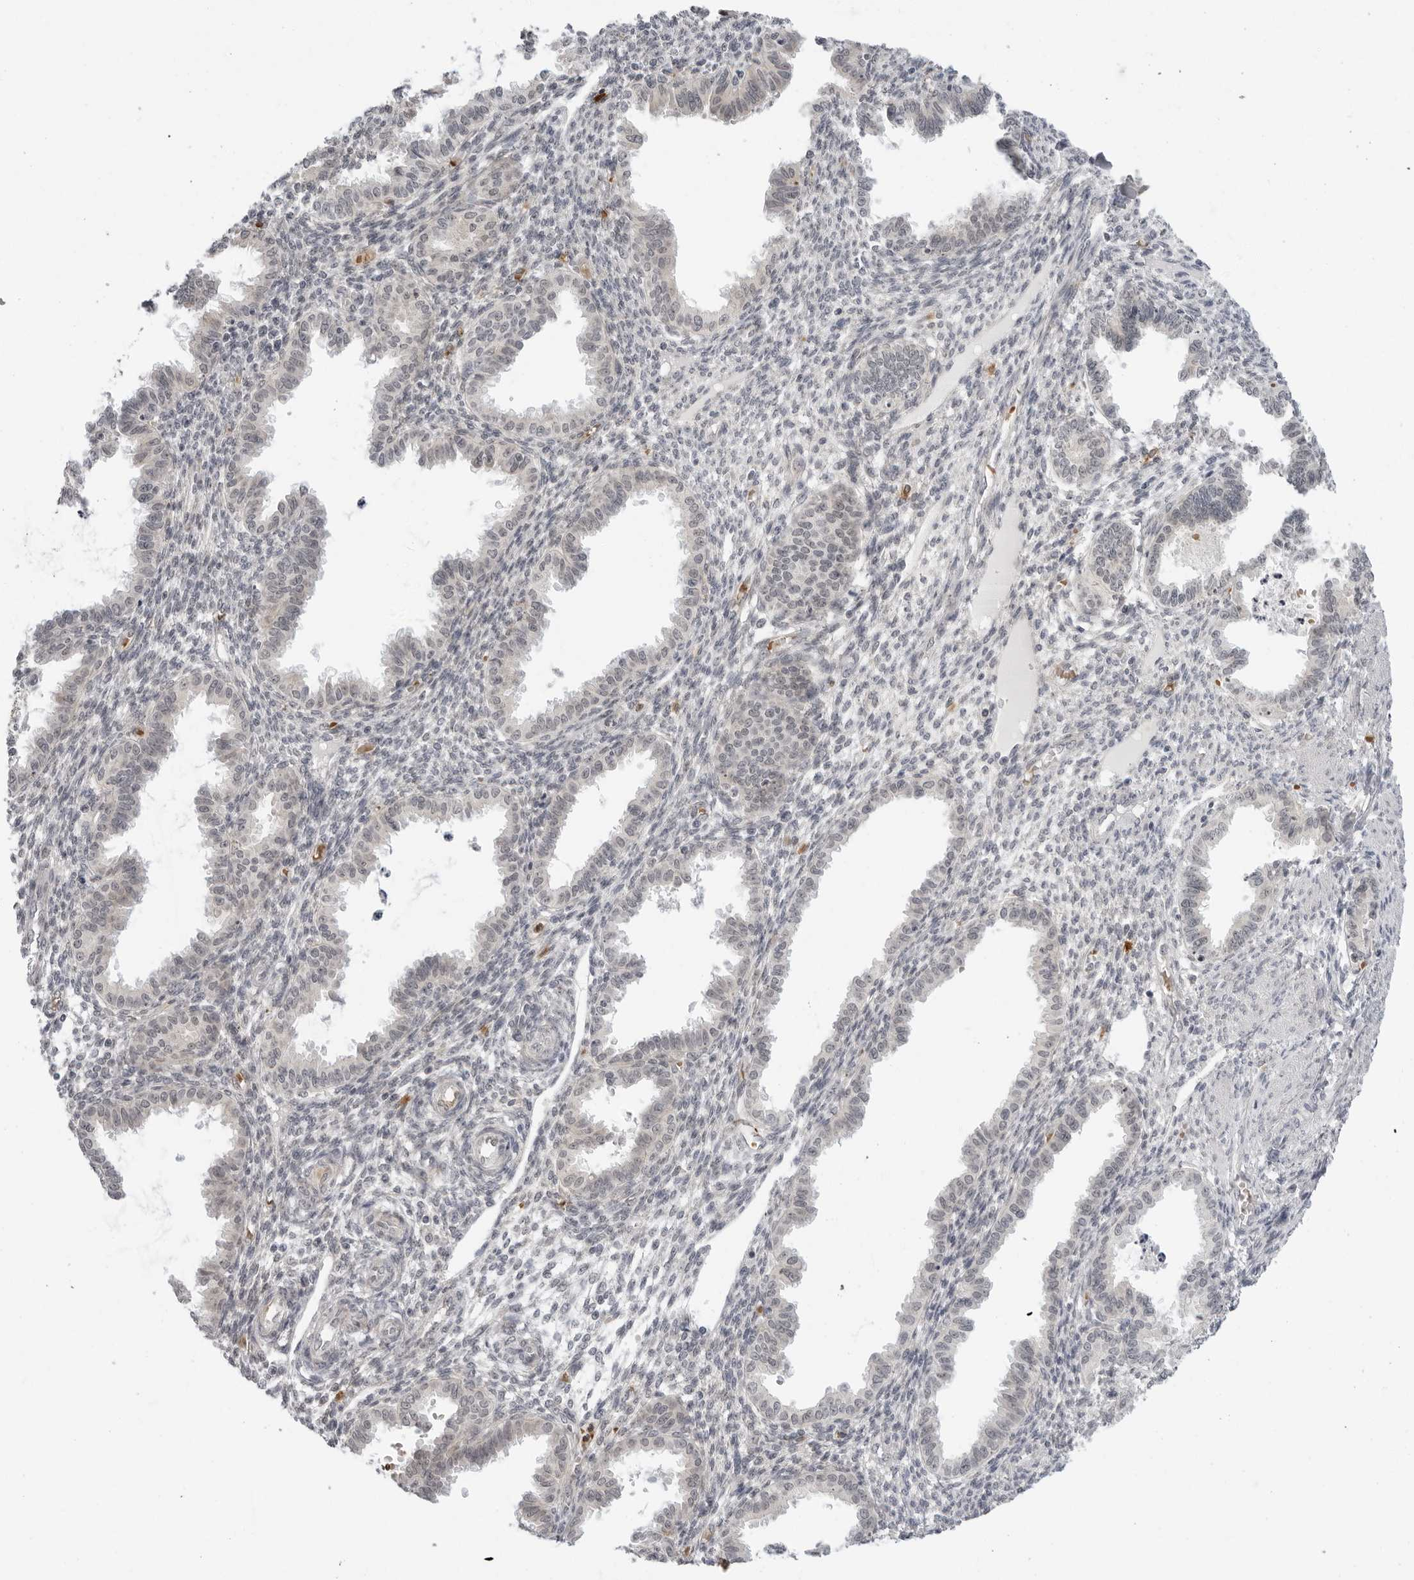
{"staining": {"intensity": "negative", "quantity": "none", "location": "none"}, "tissue": "endometrium", "cell_type": "Cells in endometrial stroma", "image_type": "normal", "snomed": [{"axis": "morphology", "description": "Normal tissue, NOS"}, {"axis": "topography", "description": "Endometrium"}], "caption": "The histopathology image demonstrates no significant staining in cells in endometrial stroma of endometrium.", "gene": "SUGCT", "patient": {"sex": "female", "age": 33}}